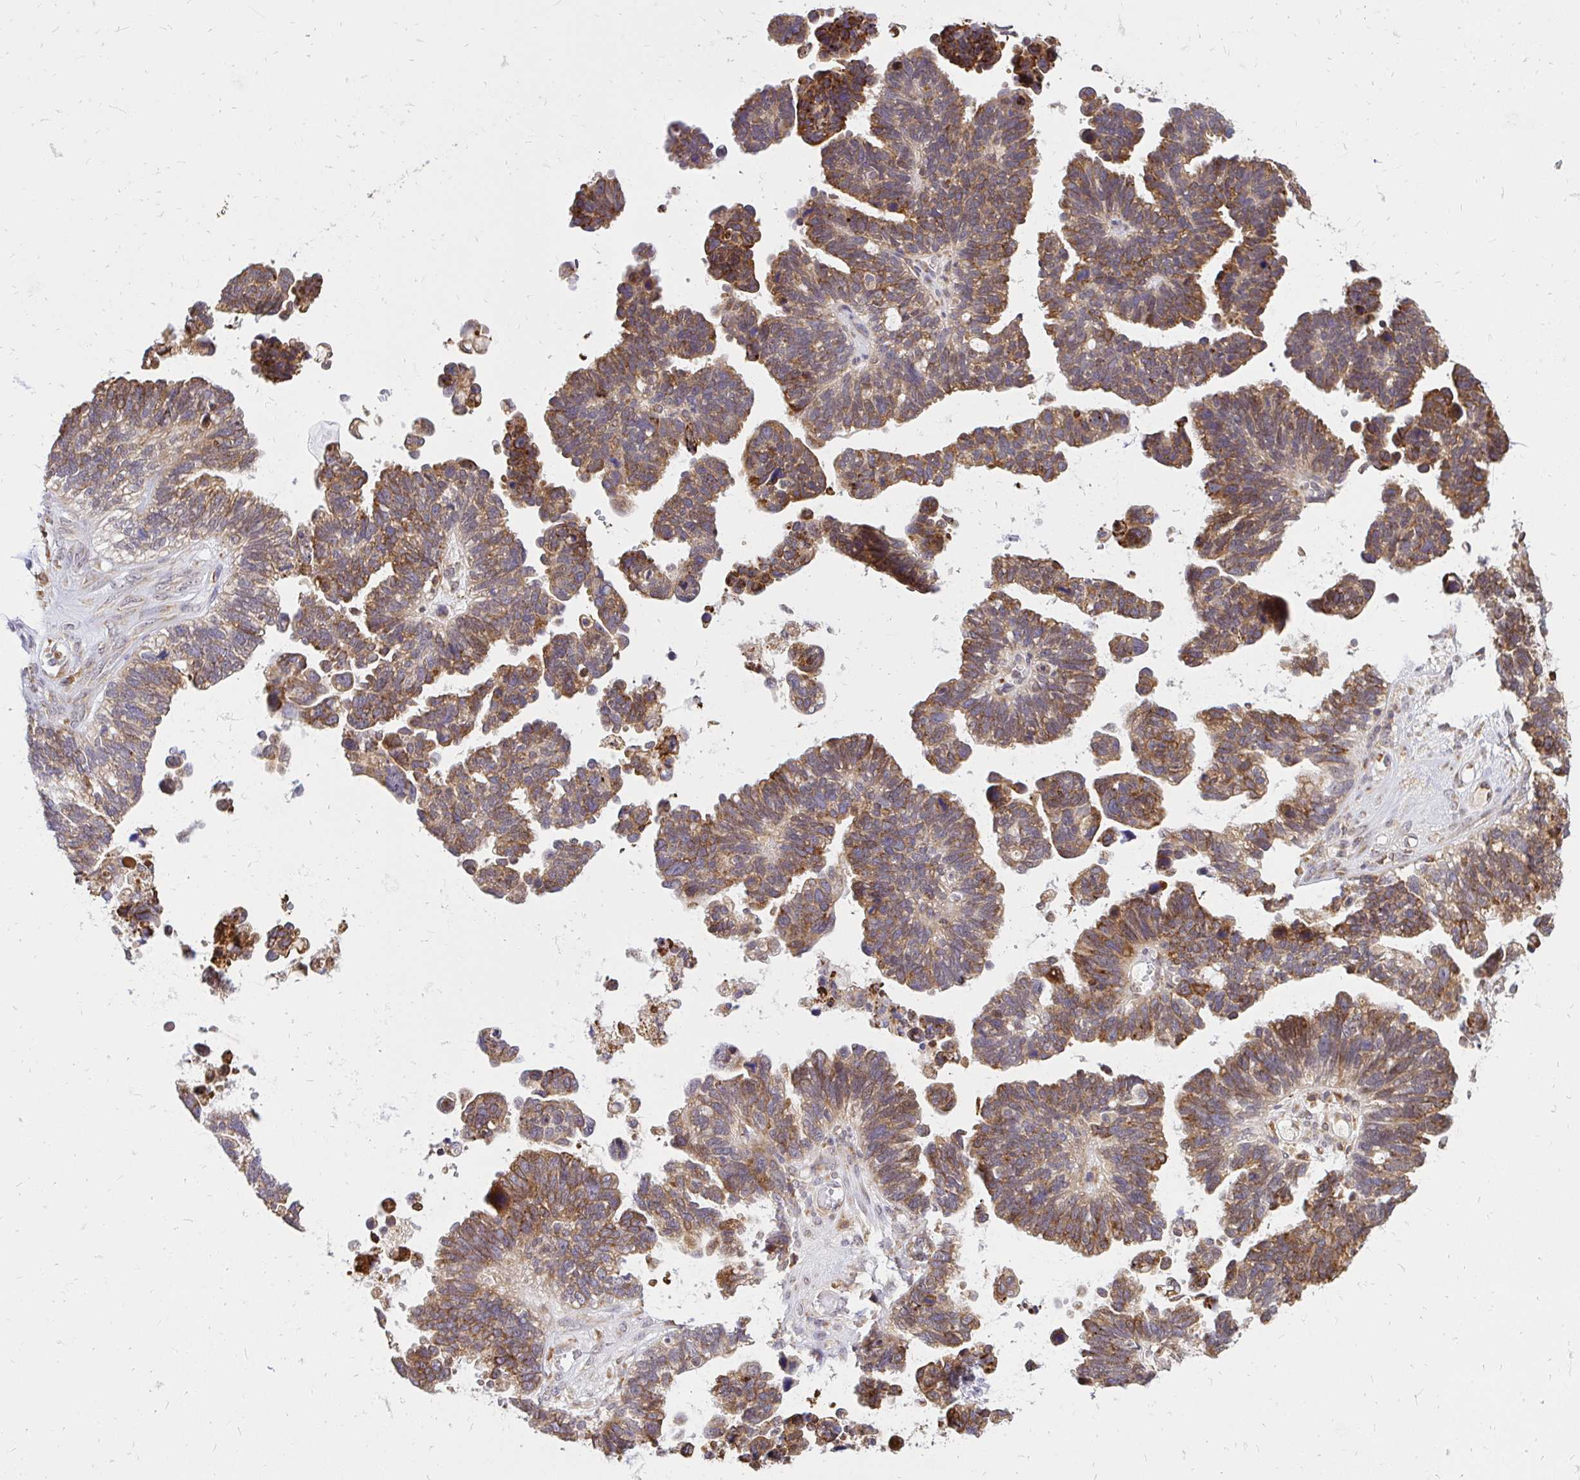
{"staining": {"intensity": "moderate", "quantity": ">75%", "location": "cytoplasmic/membranous"}, "tissue": "ovarian cancer", "cell_type": "Tumor cells", "image_type": "cancer", "snomed": [{"axis": "morphology", "description": "Cystadenocarcinoma, serous, NOS"}, {"axis": "topography", "description": "Ovary"}], "caption": "Tumor cells reveal medium levels of moderate cytoplasmic/membranous staining in about >75% of cells in human ovarian cancer (serous cystadenocarcinoma).", "gene": "NAALAD2", "patient": {"sex": "female", "age": 60}}